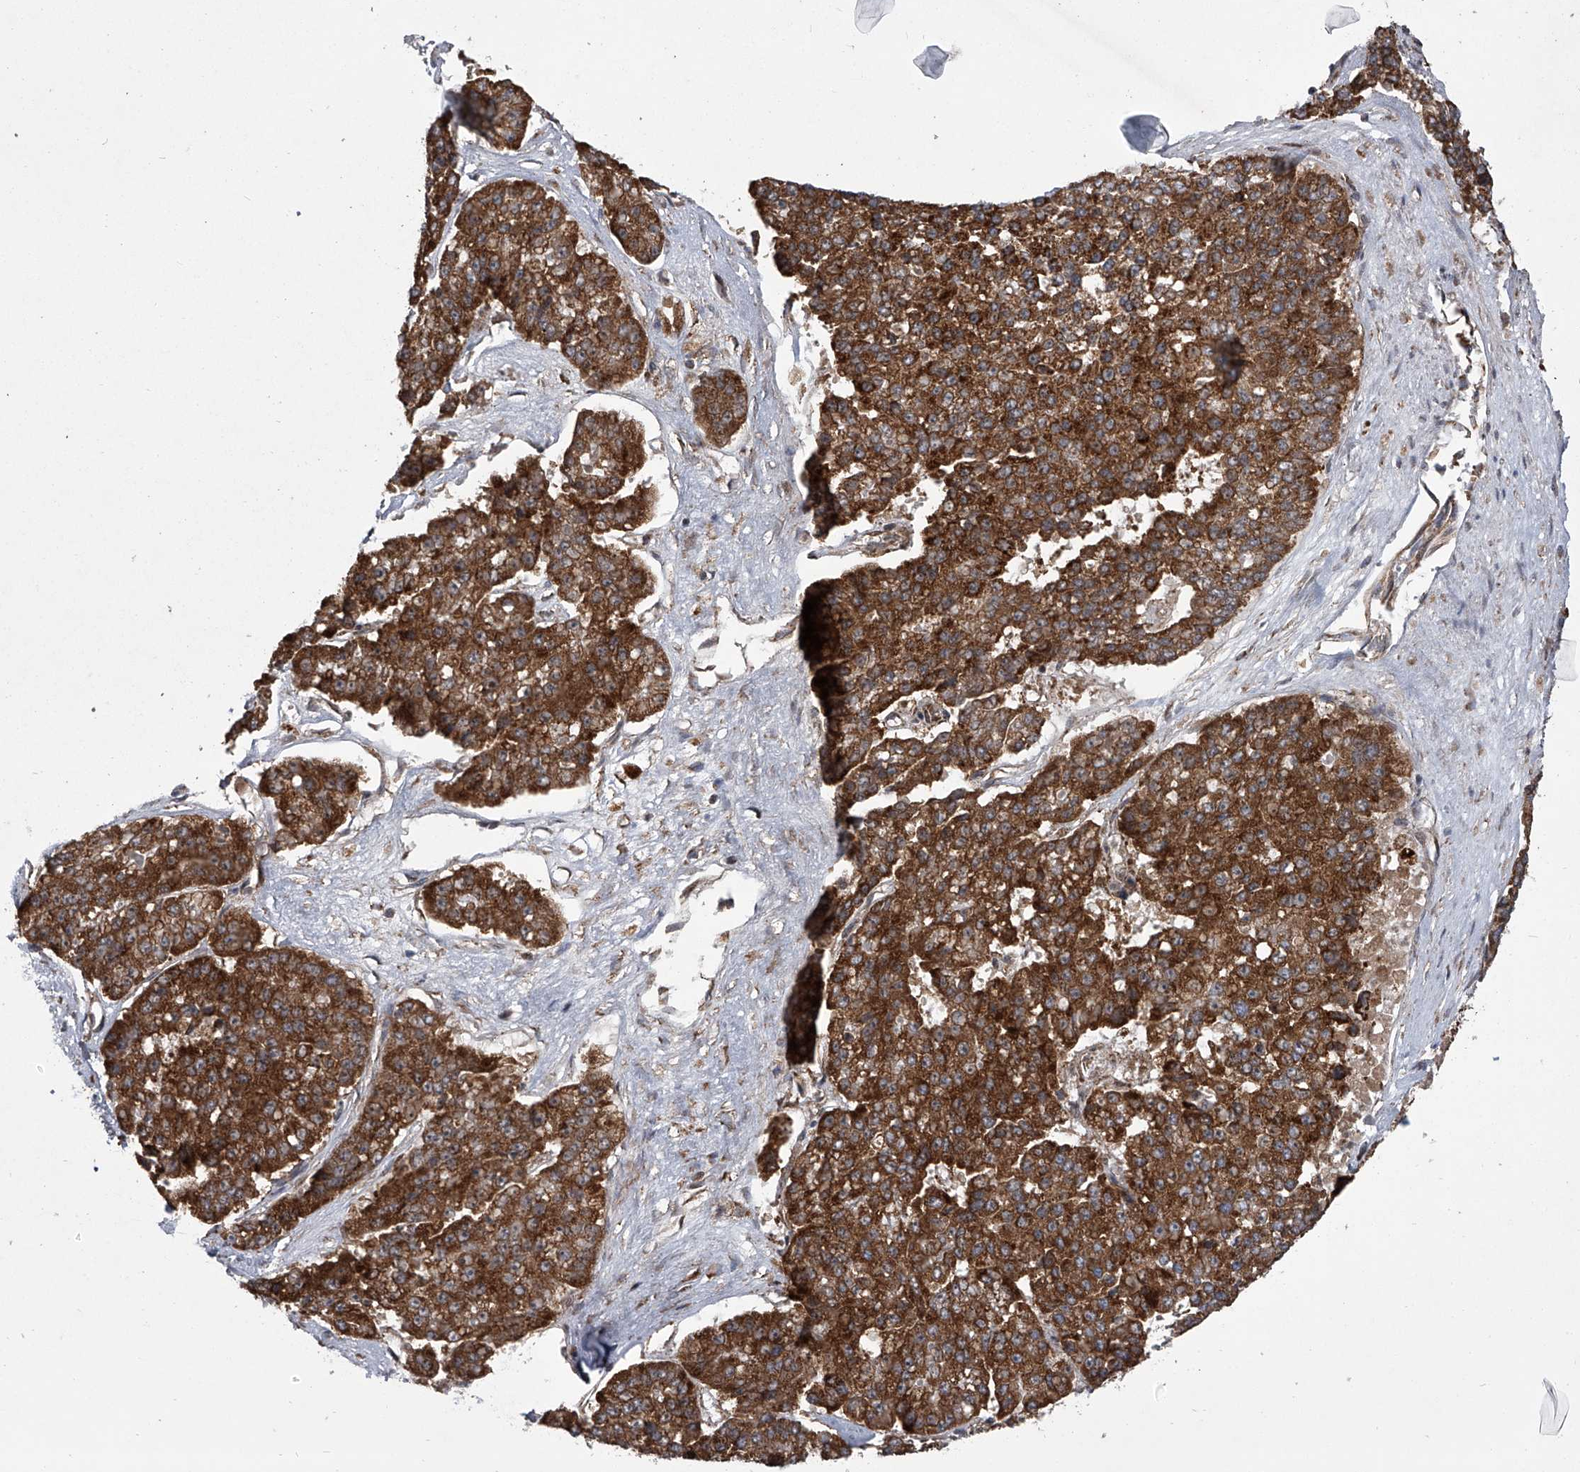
{"staining": {"intensity": "strong", "quantity": ">75%", "location": "cytoplasmic/membranous"}, "tissue": "pancreatic cancer", "cell_type": "Tumor cells", "image_type": "cancer", "snomed": [{"axis": "morphology", "description": "Adenocarcinoma, NOS"}, {"axis": "topography", "description": "Pancreas"}], "caption": "Human pancreatic cancer stained for a protein (brown) reveals strong cytoplasmic/membranous positive staining in about >75% of tumor cells.", "gene": "ZC3H15", "patient": {"sex": "male", "age": 50}}